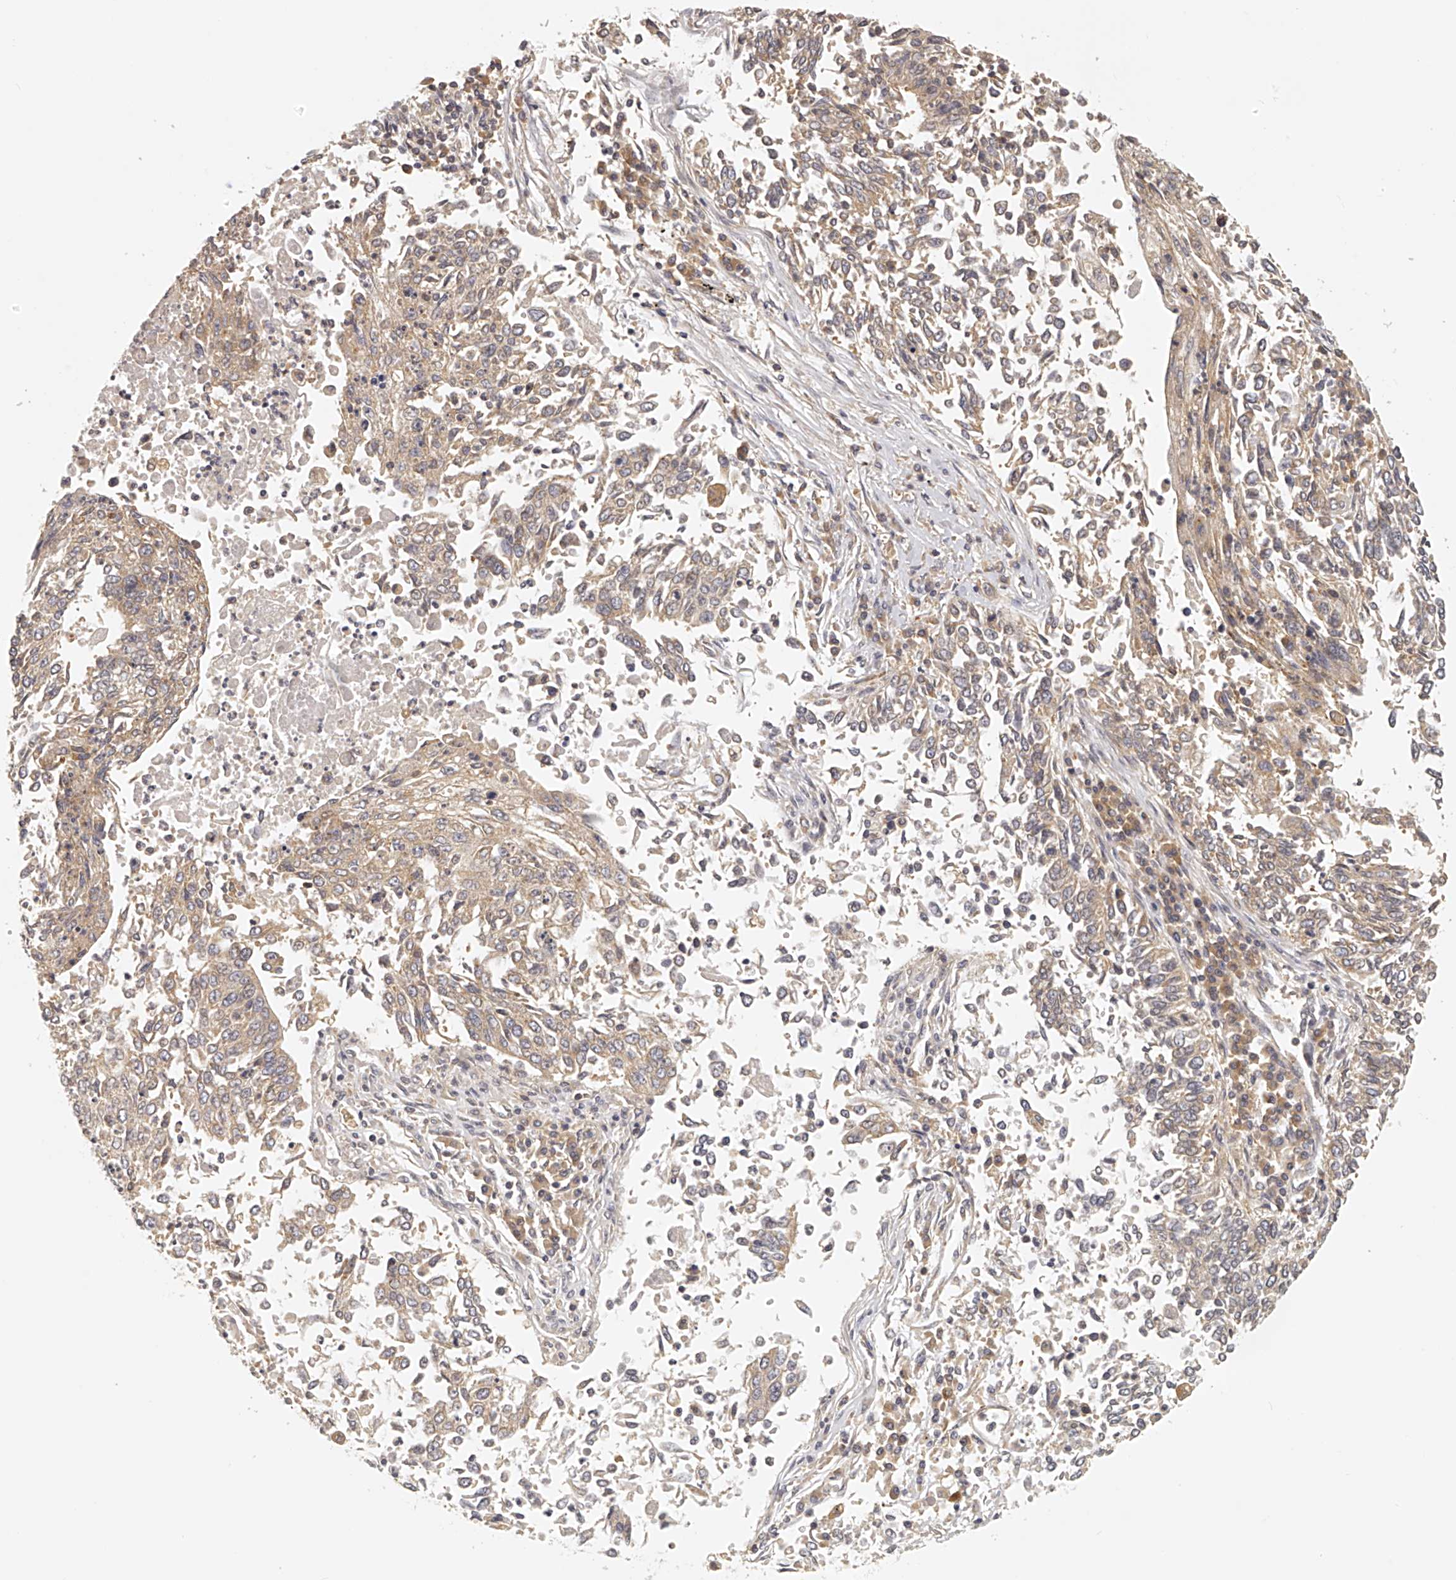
{"staining": {"intensity": "weak", "quantity": ">75%", "location": "cytoplasmic/membranous"}, "tissue": "lung cancer", "cell_type": "Tumor cells", "image_type": "cancer", "snomed": [{"axis": "morphology", "description": "Normal tissue, NOS"}, {"axis": "morphology", "description": "Squamous cell carcinoma, NOS"}, {"axis": "topography", "description": "Cartilage tissue"}, {"axis": "topography", "description": "Bronchus"}, {"axis": "topography", "description": "Lung"}, {"axis": "topography", "description": "Peripheral nerve tissue"}], "caption": "High-magnification brightfield microscopy of lung cancer stained with DAB (brown) and counterstained with hematoxylin (blue). tumor cells exhibit weak cytoplasmic/membranous positivity is identified in approximately>75% of cells.", "gene": "EIF3I", "patient": {"sex": "female", "age": 49}}